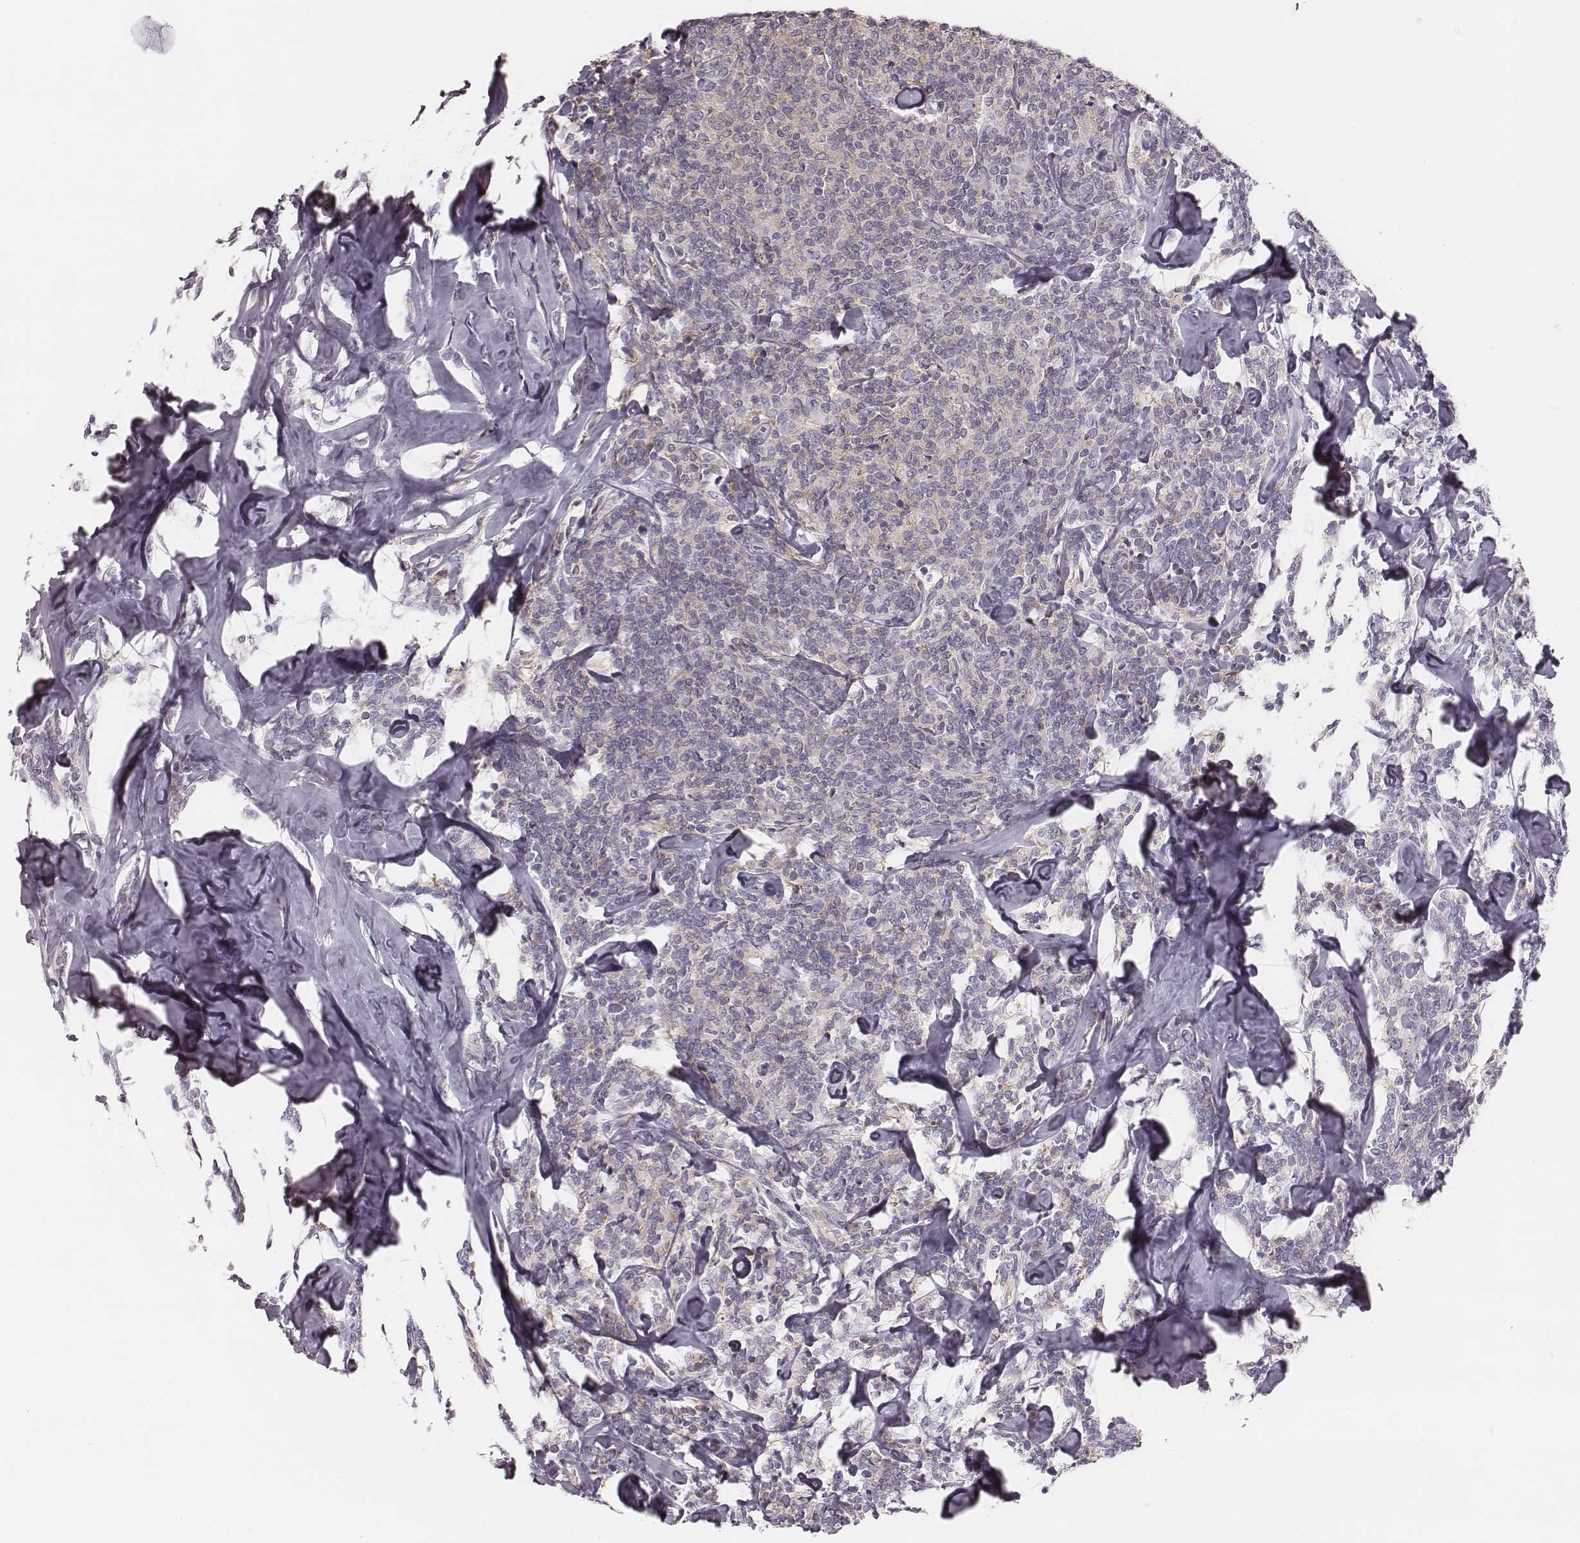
{"staining": {"intensity": "negative", "quantity": "none", "location": "none"}, "tissue": "lymphoma", "cell_type": "Tumor cells", "image_type": "cancer", "snomed": [{"axis": "morphology", "description": "Malignant lymphoma, non-Hodgkin's type, Low grade"}, {"axis": "topography", "description": "Lymph node"}], "caption": "There is no significant positivity in tumor cells of malignant lymphoma, non-Hodgkin's type (low-grade).", "gene": "ZNF365", "patient": {"sex": "female", "age": 56}}